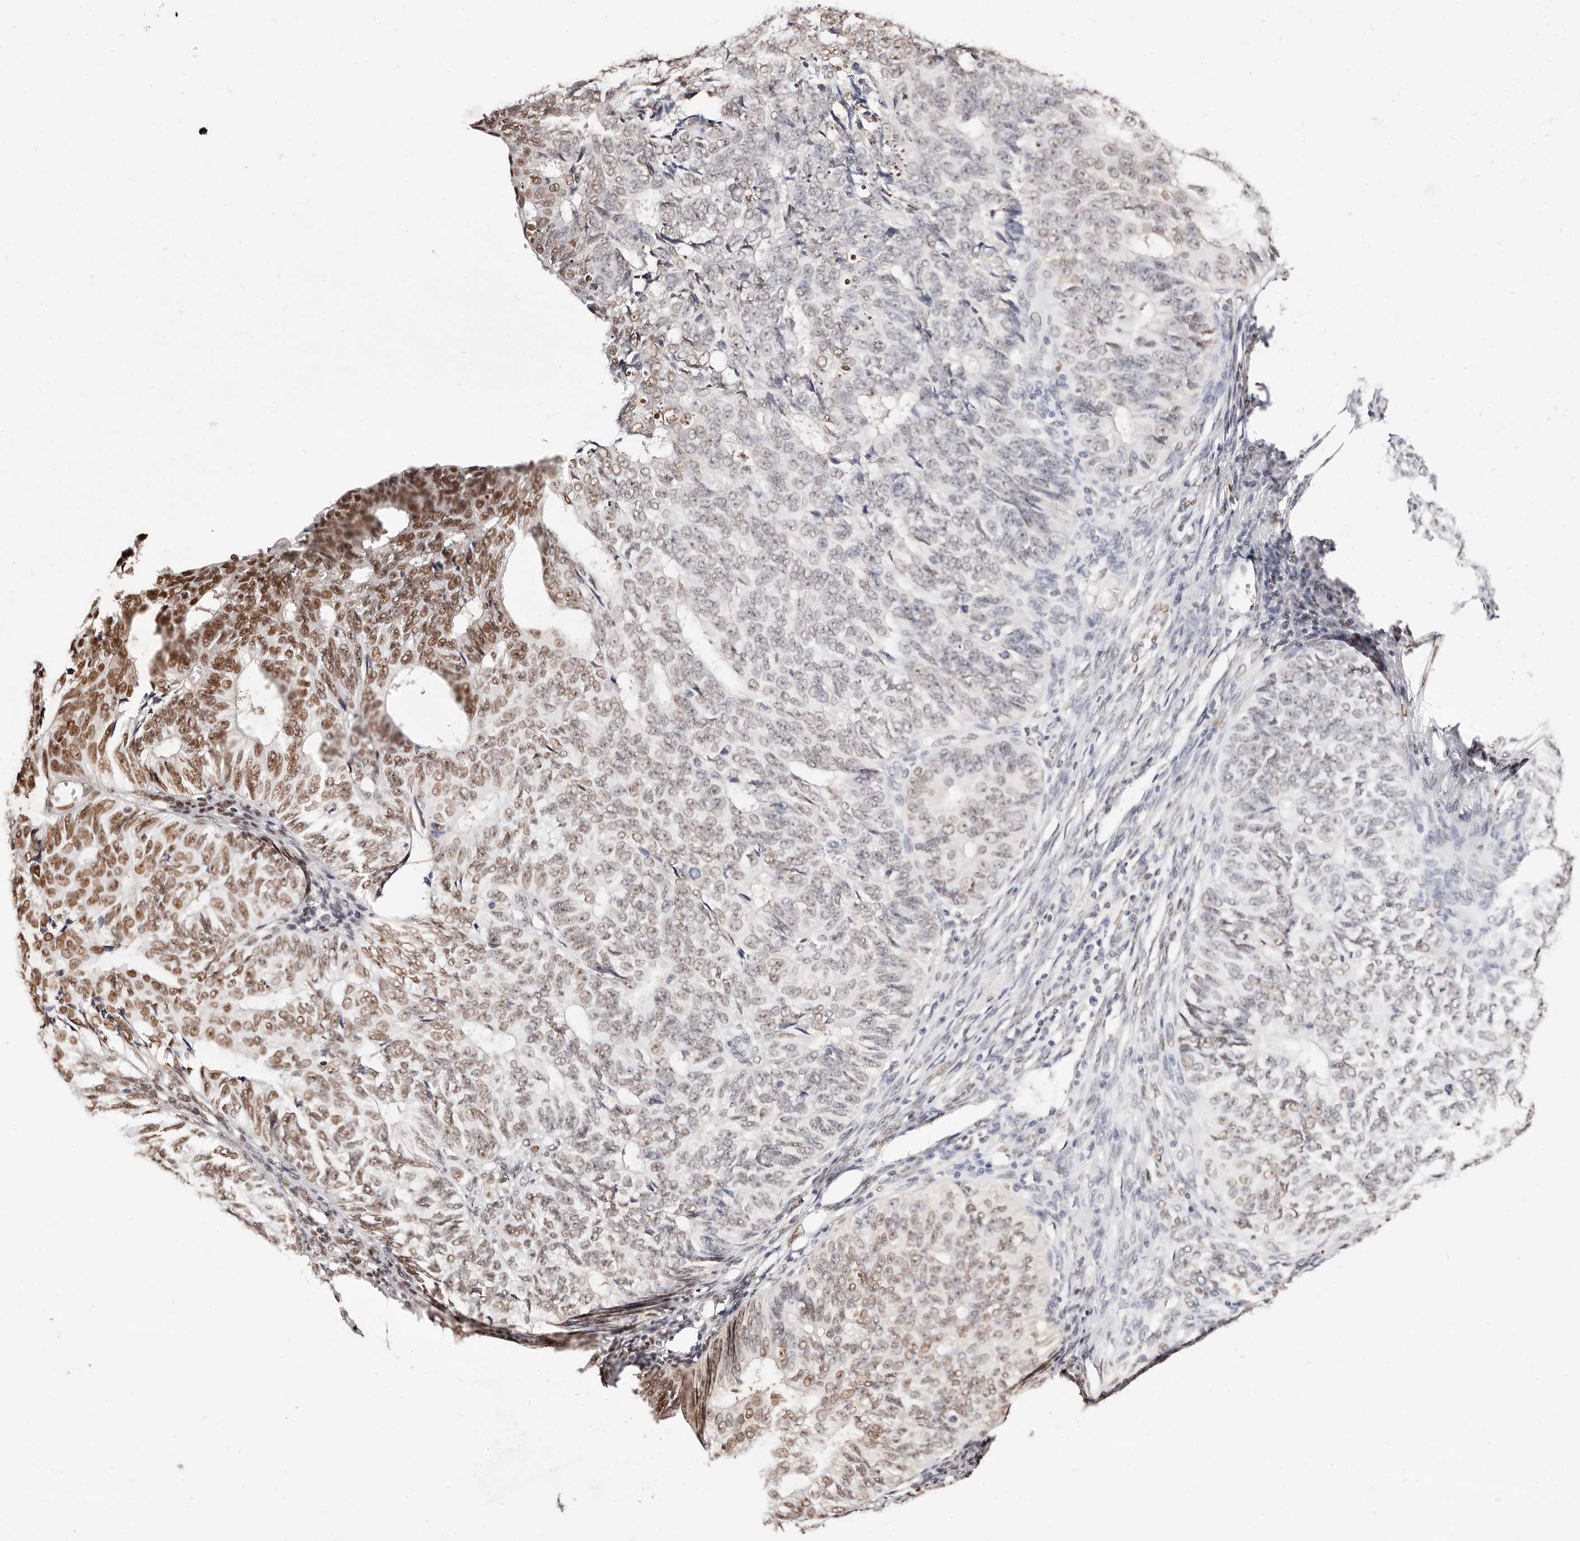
{"staining": {"intensity": "moderate", "quantity": "25%-75%", "location": "nuclear"}, "tissue": "endometrial cancer", "cell_type": "Tumor cells", "image_type": "cancer", "snomed": [{"axis": "morphology", "description": "Adenocarcinoma, NOS"}, {"axis": "topography", "description": "Endometrium"}], "caption": "The micrograph shows a brown stain indicating the presence of a protein in the nuclear of tumor cells in endometrial cancer (adenocarcinoma).", "gene": "TKT", "patient": {"sex": "female", "age": 32}}